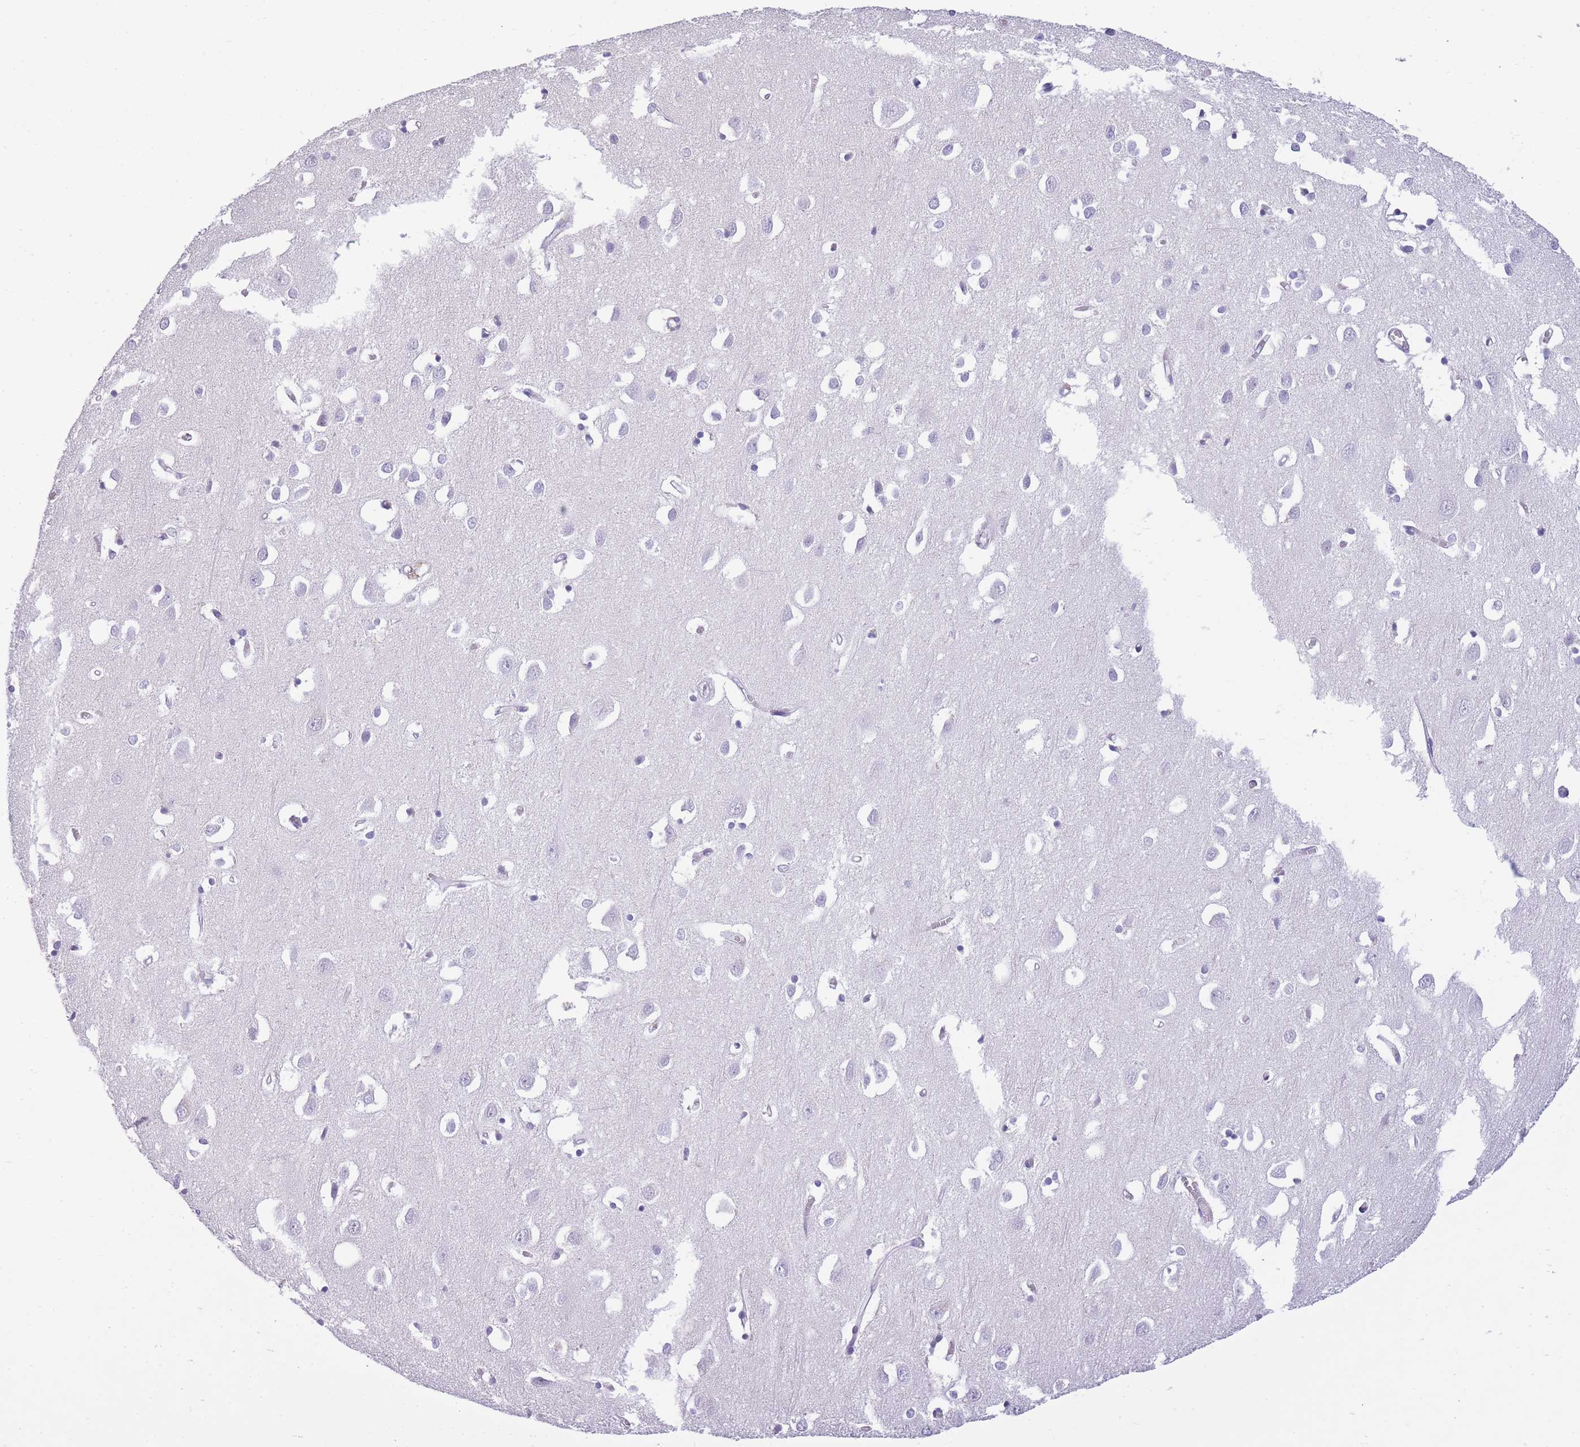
{"staining": {"intensity": "negative", "quantity": "none", "location": "none"}, "tissue": "cerebral cortex", "cell_type": "Endothelial cells", "image_type": "normal", "snomed": [{"axis": "morphology", "description": "Normal tissue, NOS"}, {"axis": "topography", "description": "Cerebral cortex"}], "caption": "DAB immunohistochemical staining of unremarkable cerebral cortex reveals no significant staining in endothelial cells. (DAB IHC with hematoxylin counter stain).", "gene": "RADX", "patient": {"sex": "female", "age": 64}}